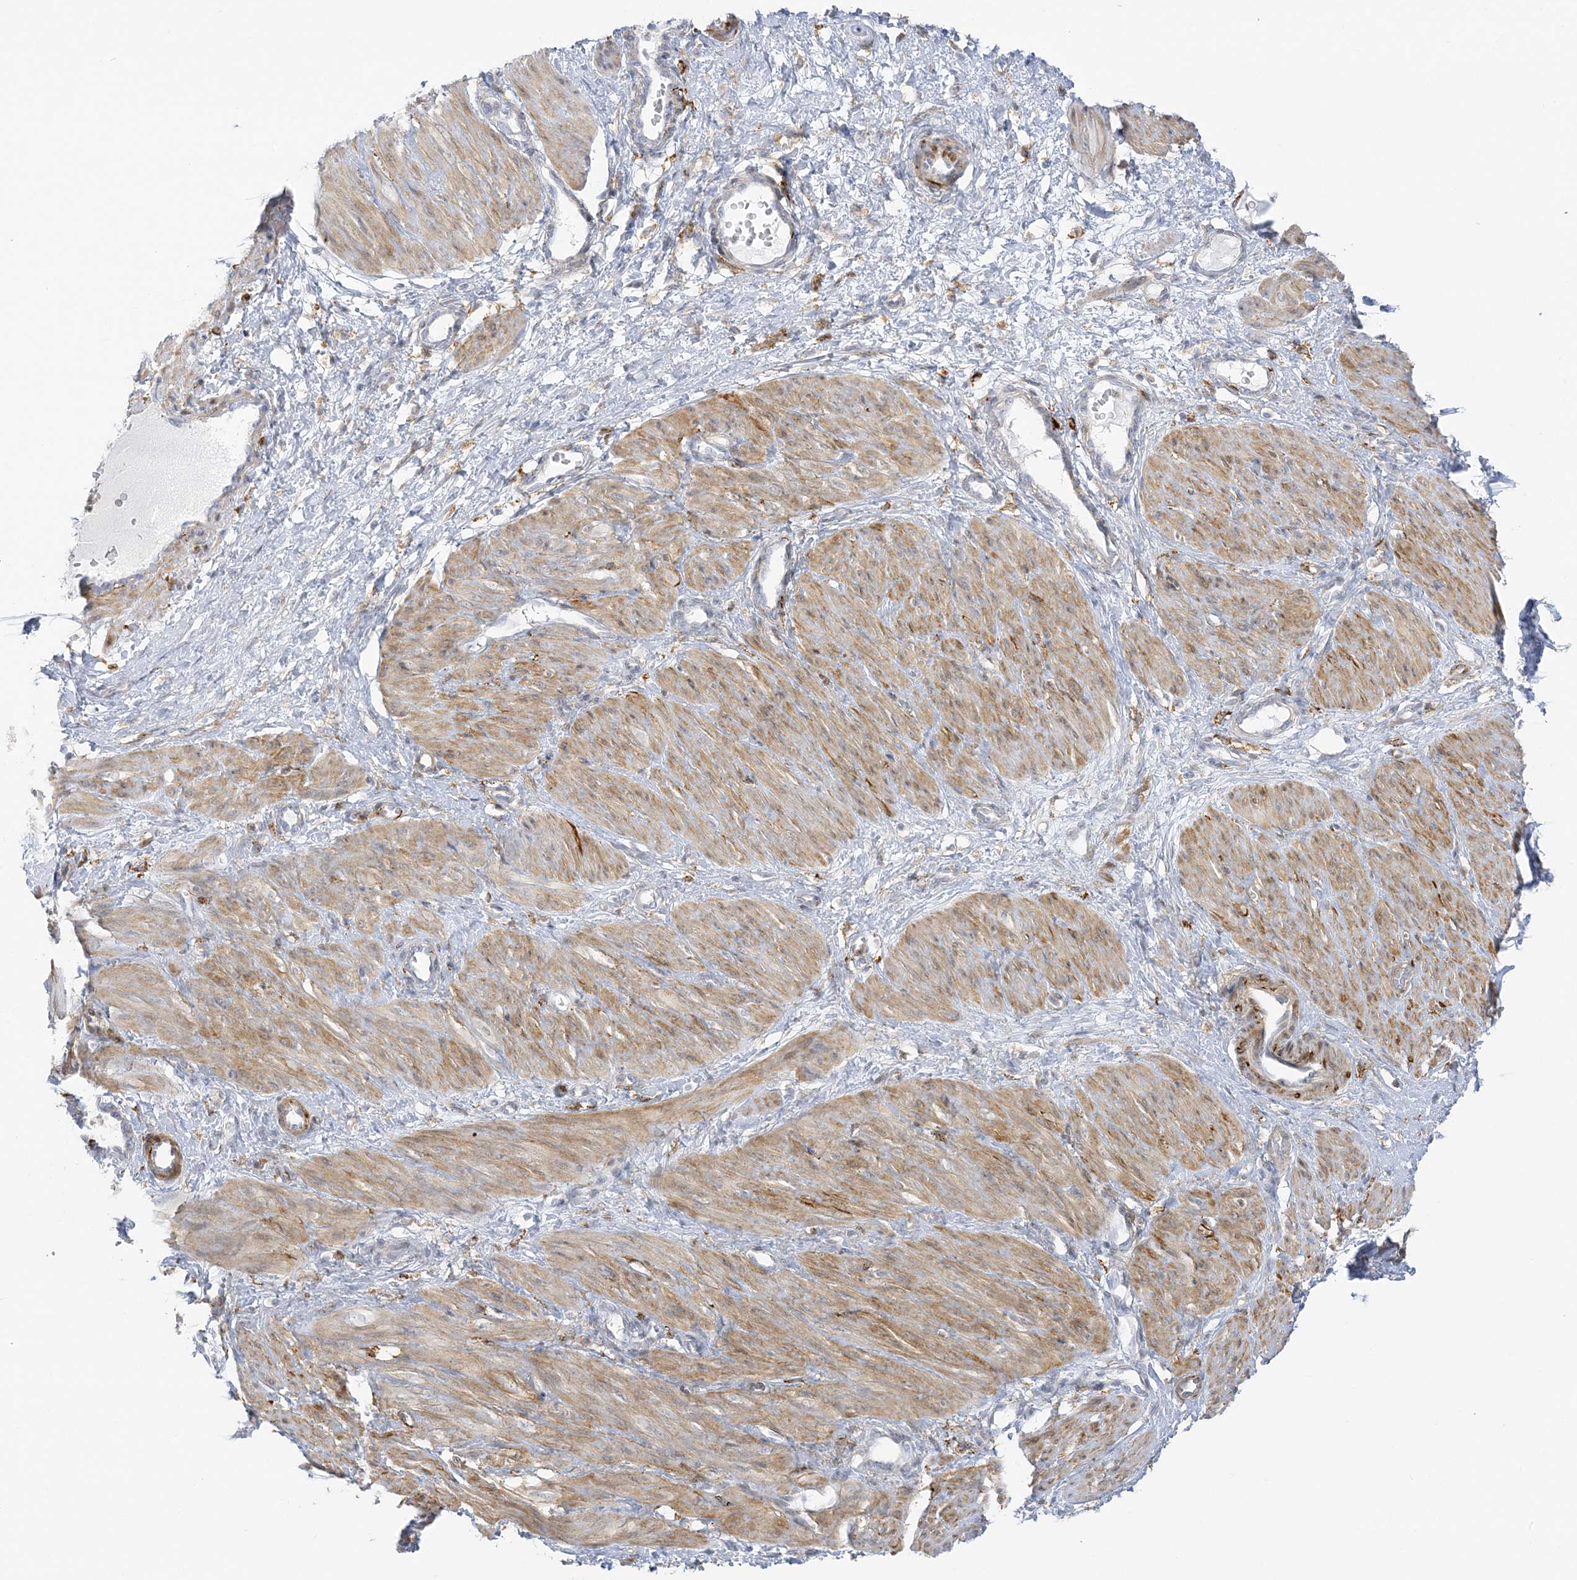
{"staining": {"intensity": "moderate", "quantity": ">75%", "location": "cytoplasmic/membranous"}, "tissue": "smooth muscle", "cell_type": "Smooth muscle cells", "image_type": "normal", "snomed": [{"axis": "morphology", "description": "Normal tissue, NOS"}, {"axis": "topography", "description": "Endometrium"}], "caption": "This micrograph demonstrates normal smooth muscle stained with immunohistochemistry to label a protein in brown. The cytoplasmic/membranous of smooth muscle cells show moderate positivity for the protein. Nuclei are counter-stained blue.", "gene": "ICMT", "patient": {"sex": "female", "age": 33}}